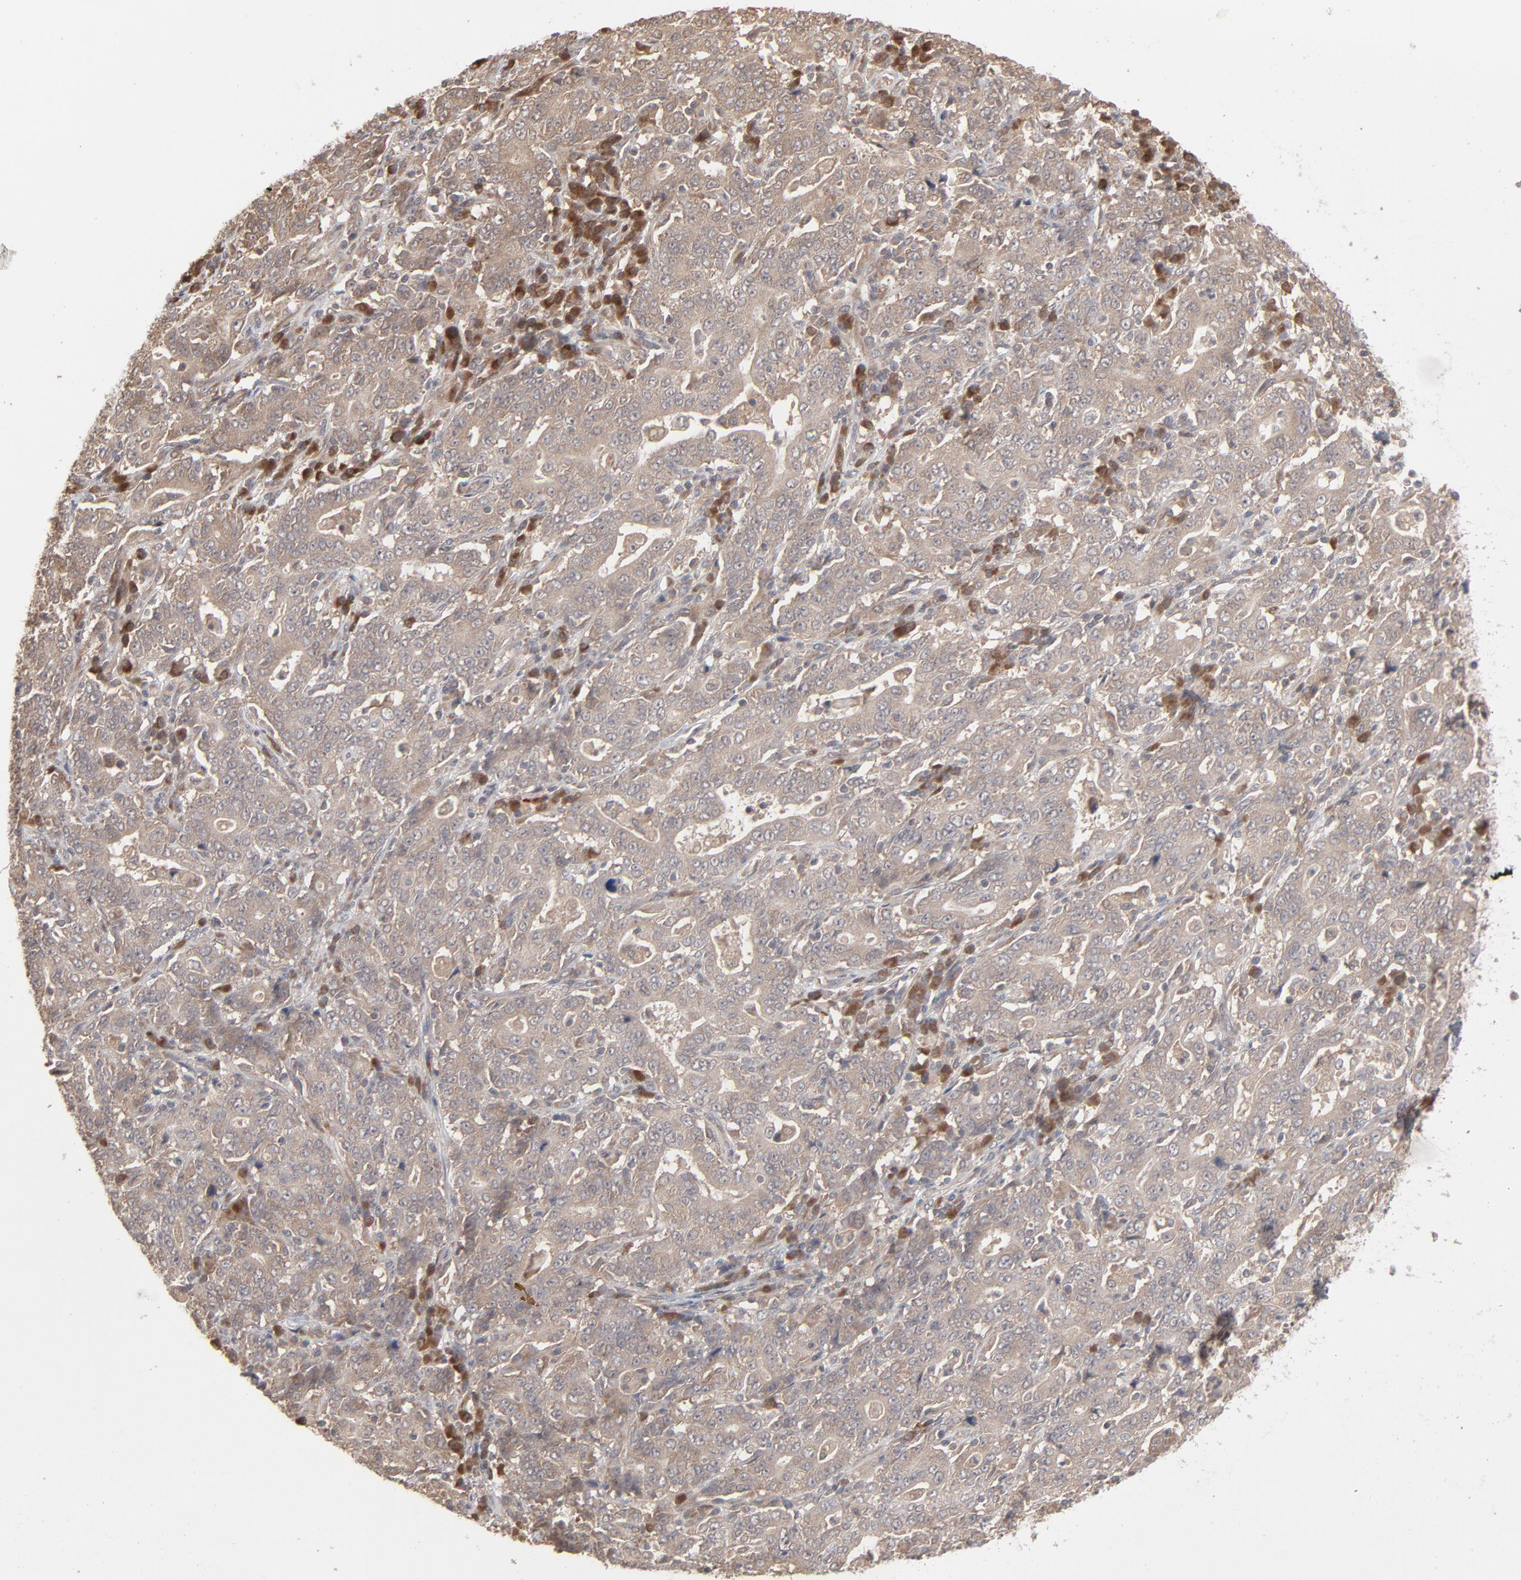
{"staining": {"intensity": "weak", "quantity": ">75%", "location": "cytoplasmic/membranous"}, "tissue": "stomach cancer", "cell_type": "Tumor cells", "image_type": "cancer", "snomed": [{"axis": "morphology", "description": "Normal tissue, NOS"}, {"axis": "morphology", "description": "Adenocarcinoma, NOS"}, {"axis": "topography", "description": "Stomach, upper"}, {"axis": "topography", "description": "Stomach"}], "caption": "Immunohistochemical staining of adenocarcinoma (stomach) exhibits low levels of weak cytoplasmic/membranous protein expression in approximately >75% of tumor cells.", "gene": "SCFD1", "patient": {"sex": "male", "age": 59}}